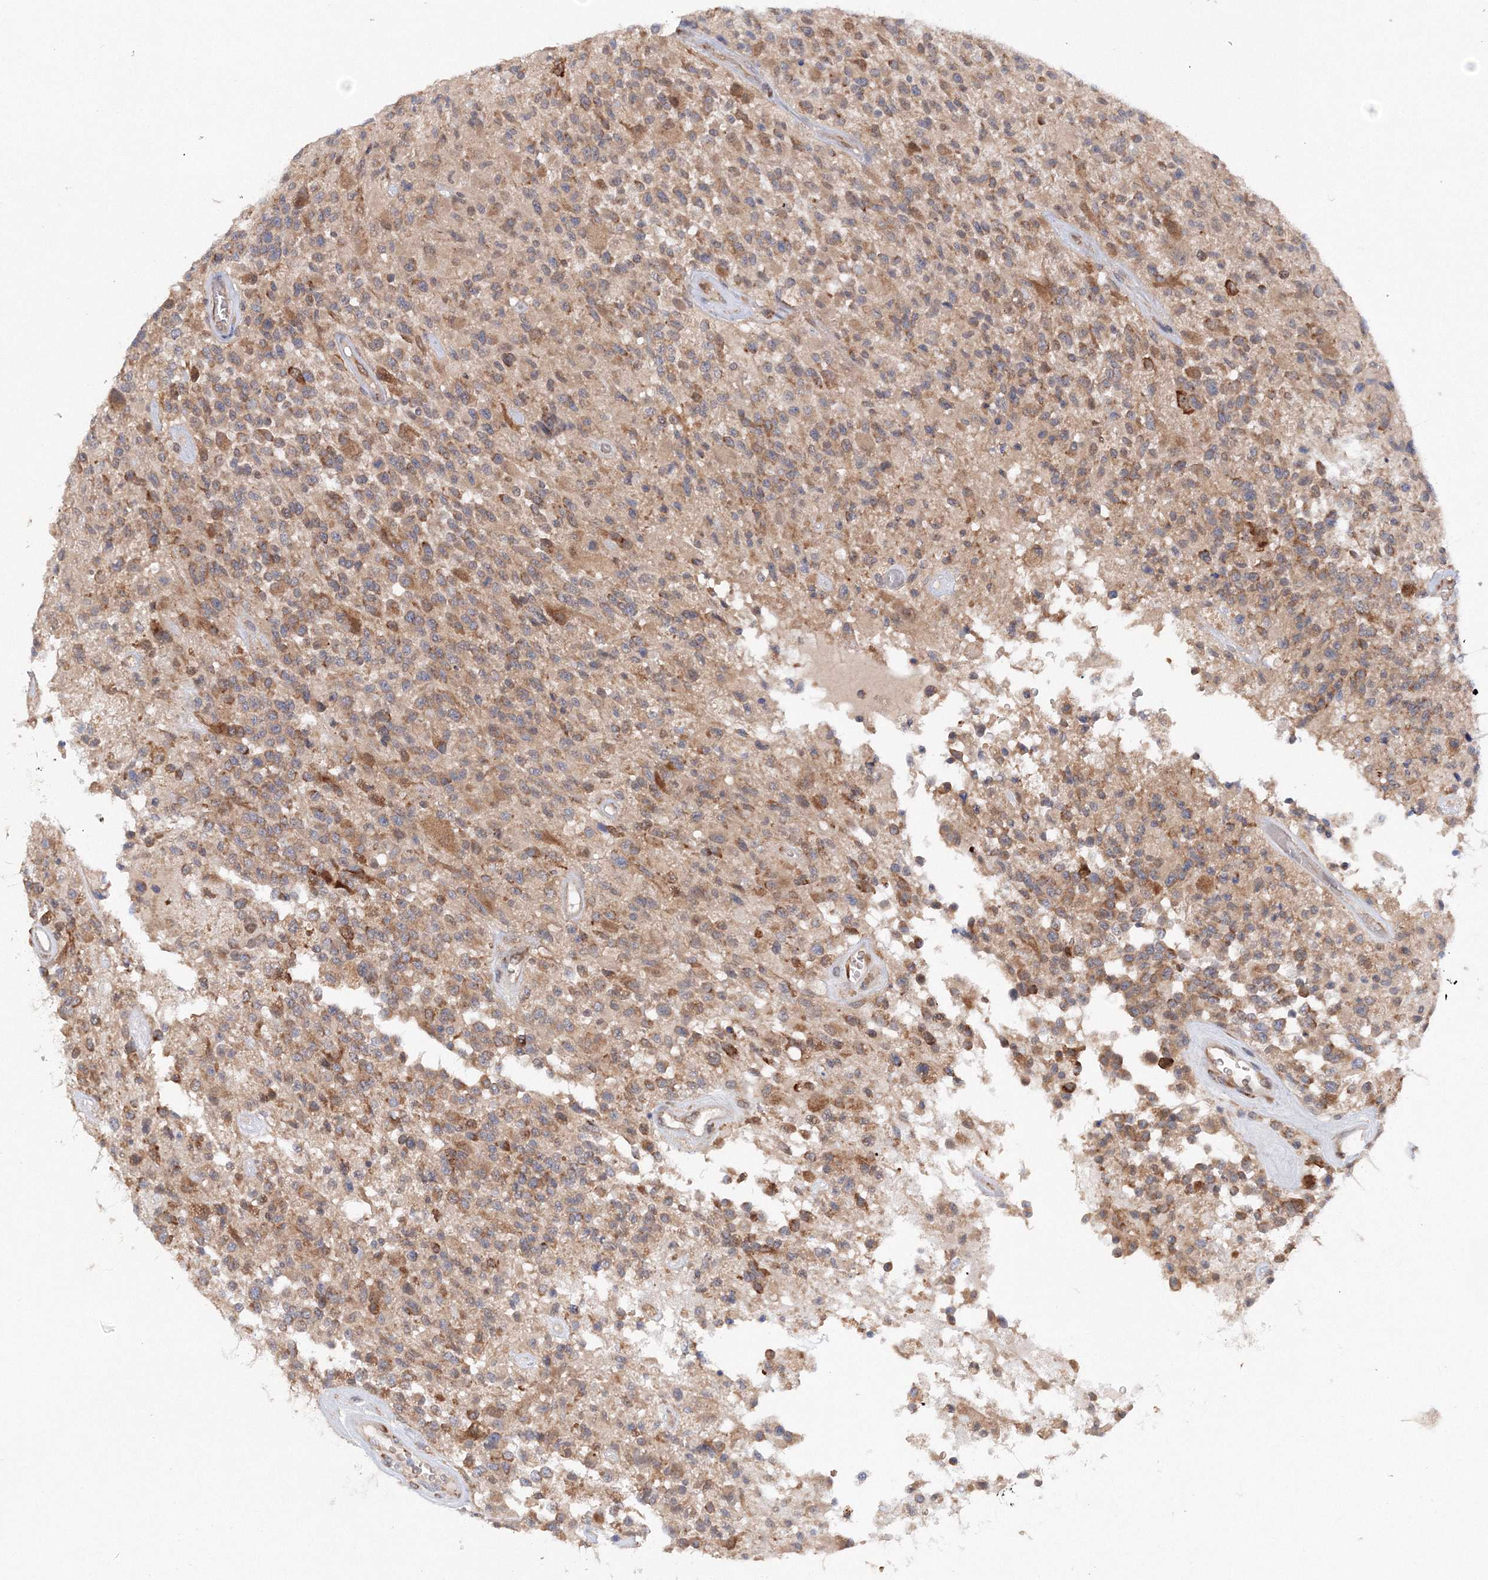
{"staining": {"intensity": "weak", "quantity": "25%-75%", "location": "cytoplasmic/membranous"}, "tissue": "glioma", "cell_type": "Tumor cells", "image_type": "cancer", "snomed": [{"axis": "morphology", "description": "Glioma, malignant, High grade"}, {"axis": "morphology", "description": "Glioblastoma, NOS"}, {"axis": "topography", "description": "Brain"}], "caption": "Glioma stained with a protein marker shows weak staining in tumor cells.", "gene": "DIS3L2", "patient": {"sex": "male", "age": 60}}